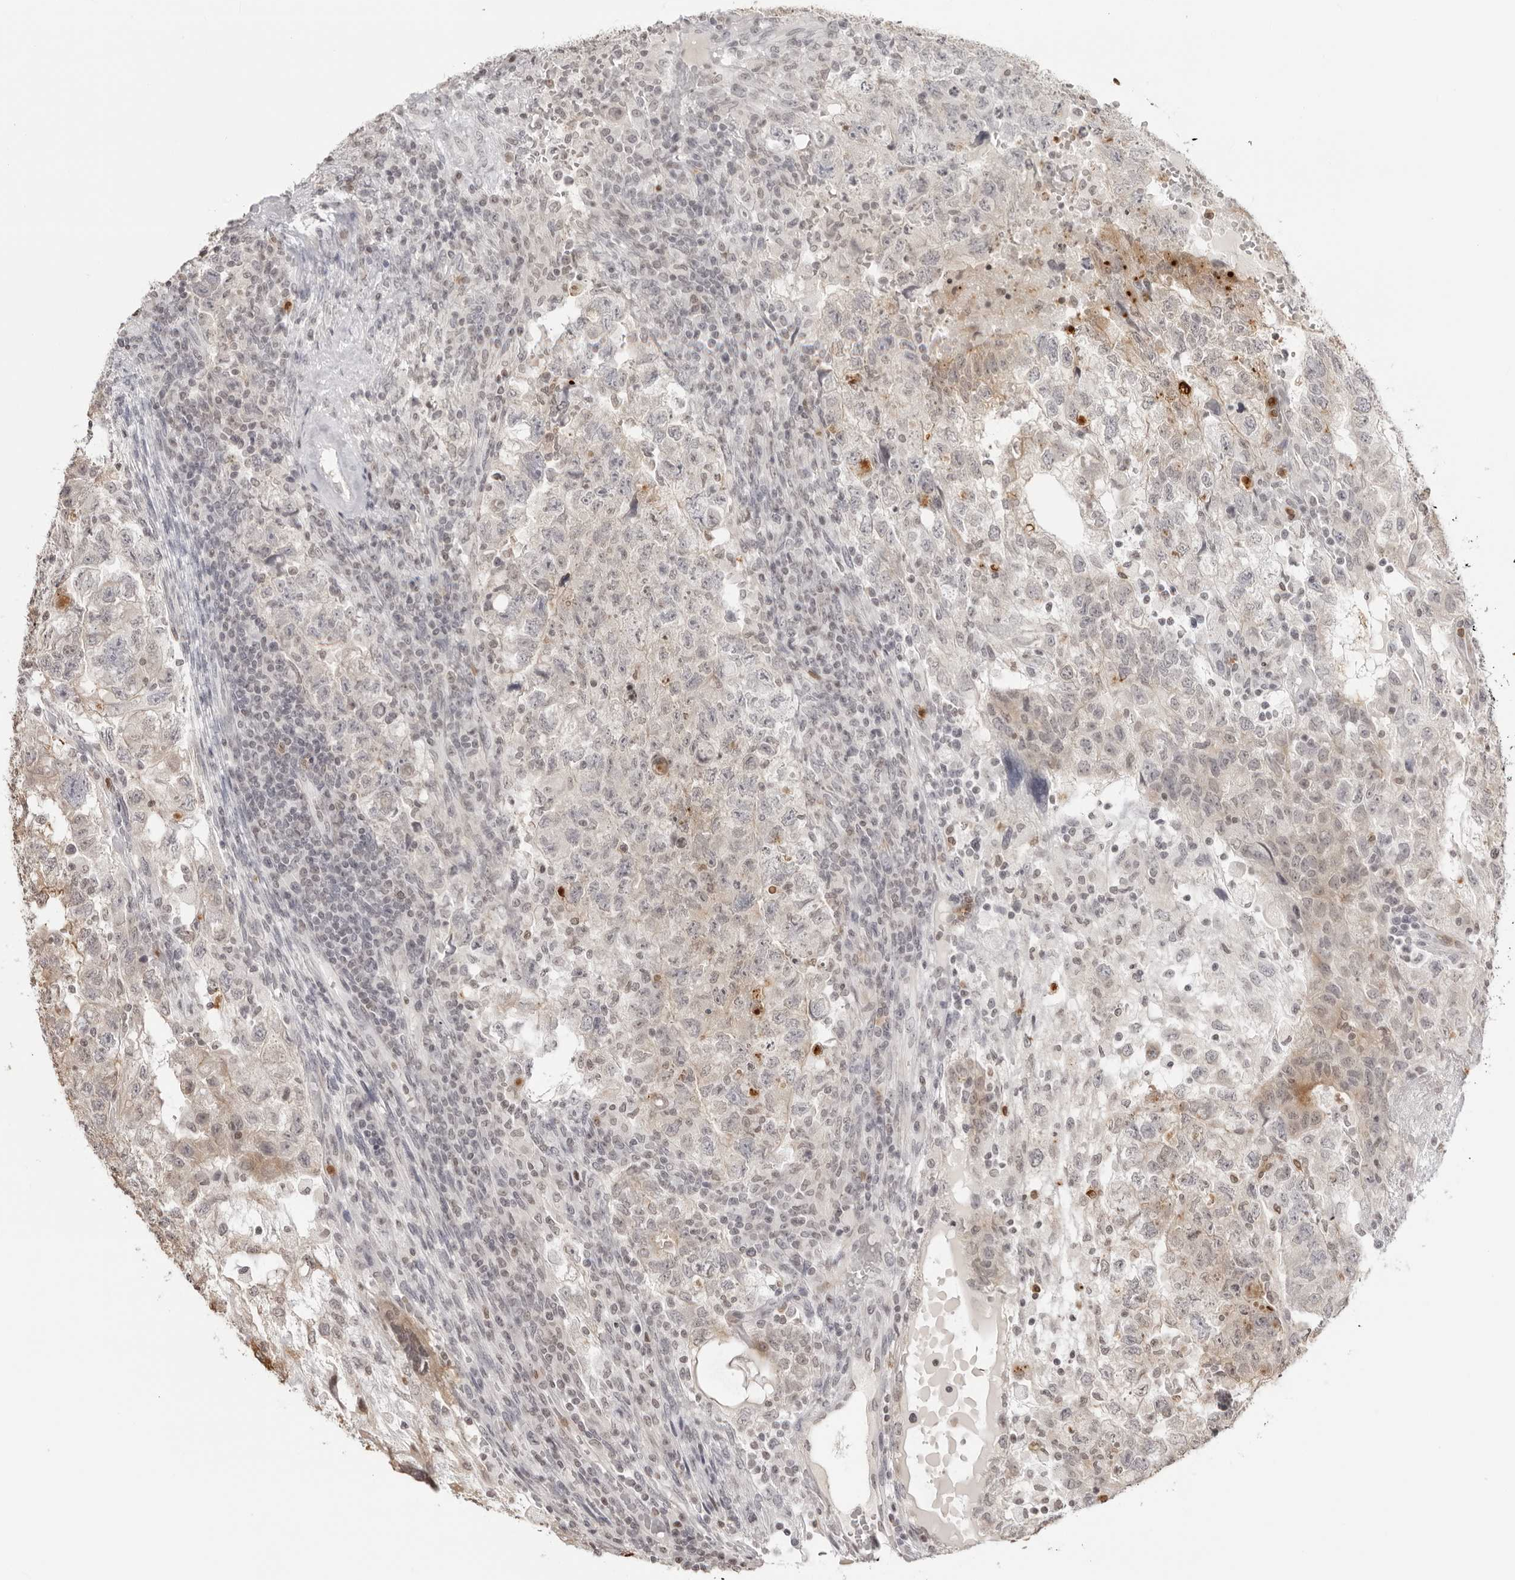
{"staining": {"intensity": "moderate", "quantity": "<25%", "location": "cytoplasmic/membranous,nuclear"}, "tissue": "testis cancer", "cell_type": "Tumor cells", "image_type": "cancer", "snomed": [{"axis": "morphology", "description": "Carcinoma, Embryonal, NOS"}, {"axis": "topography", "description": "Testis"}], "caption": "An immunohistochemistry (IHC) photomicrograph of neoplastic tissue is shown. Protein staining in brown shows moderate cytoplasmic/membranous and nuclear positivity in testis cancer within tumor cells.", "gene": "RNF146", "patient": {"sex": "male", "age": 36}}